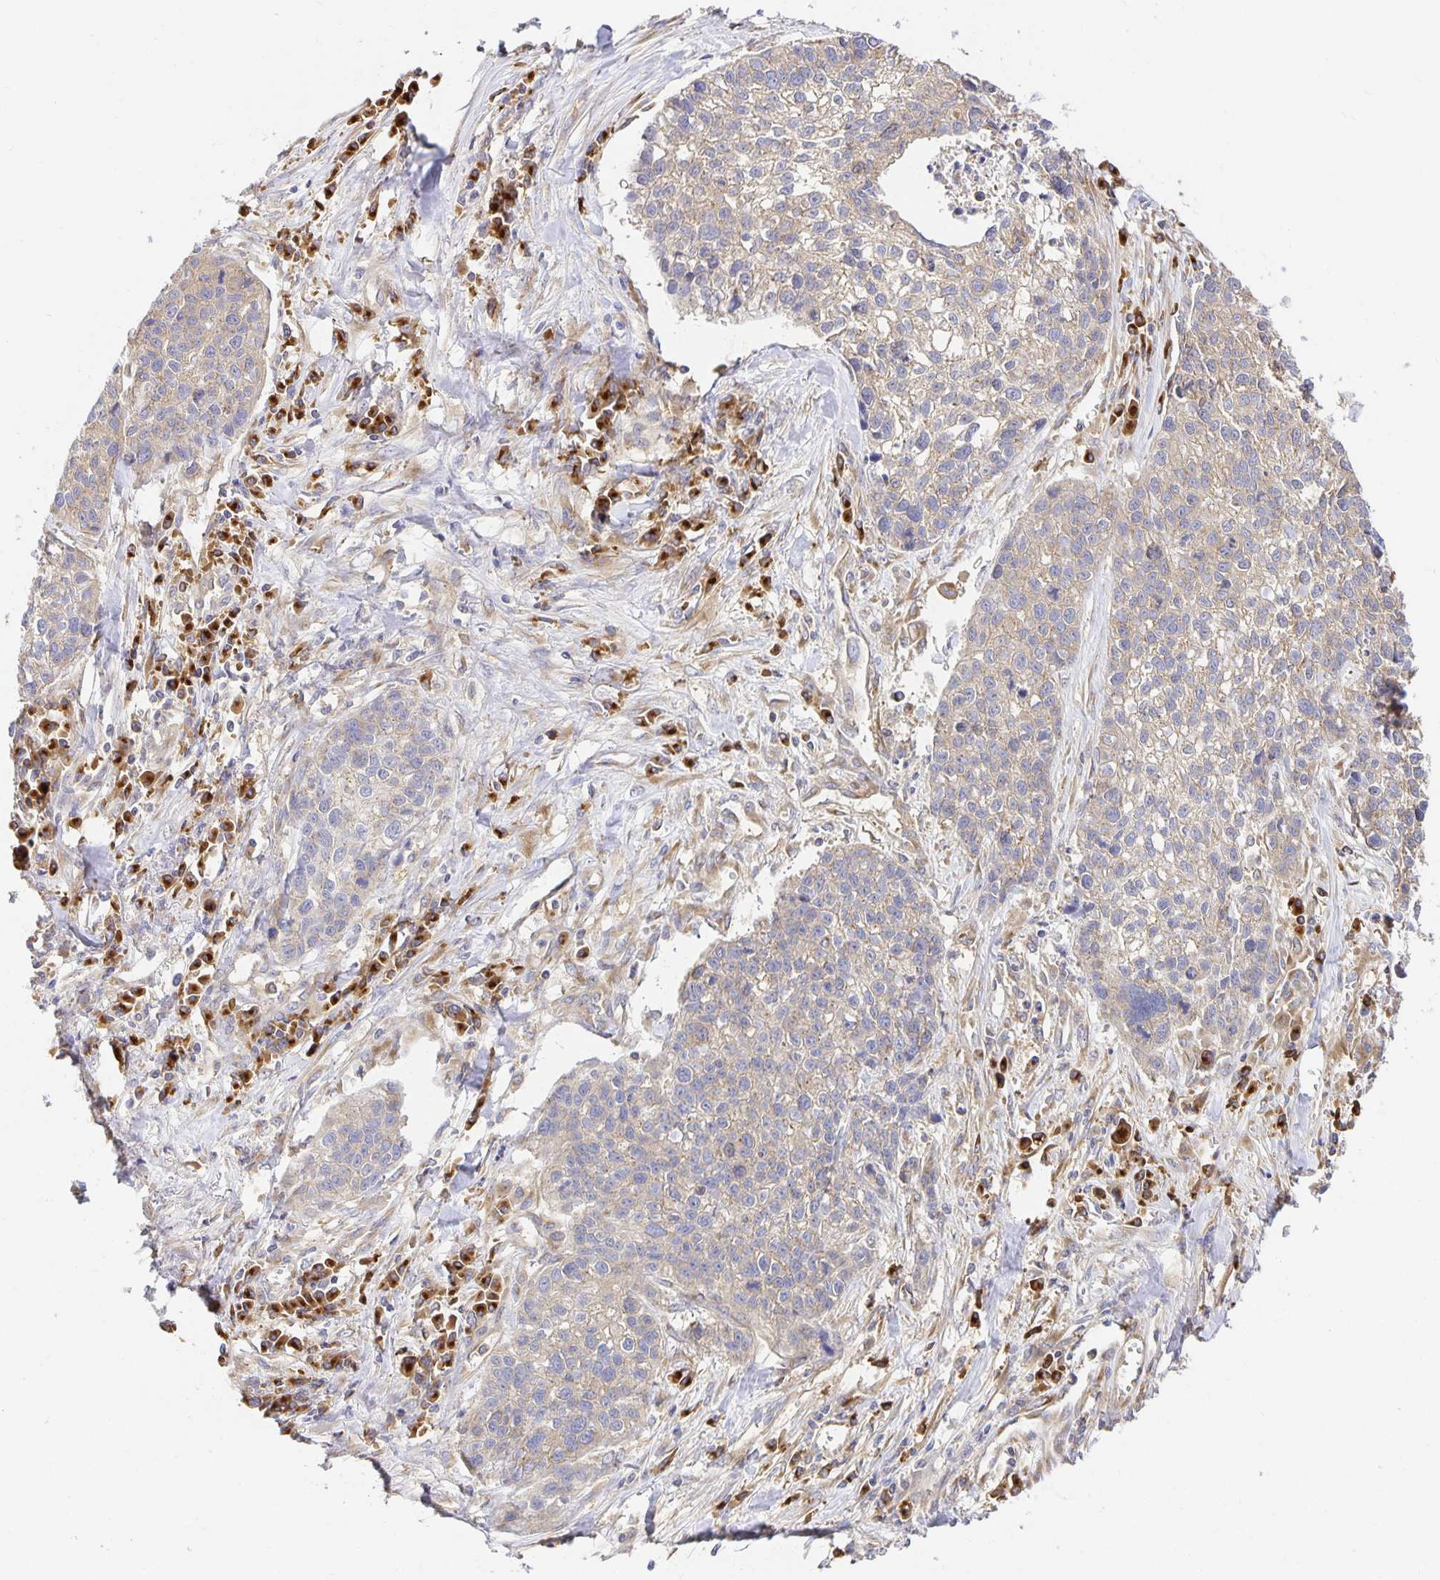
{"staining": {"intensity": "weak", "quantity": "<25%", "location": "cytoplasmic/membranous"}, "tissue": "lung cancer", "cell_type": "Tumor cells", "image_type": "cancer", "snomed": [{"axis": "morphology", "description": "Squamous cell carcinoma, NOS"}, {"axis": "topography", "description": "Lung"}], "caption": "A high-resolution micrograph shows immunohistochemistry (IHC) staining of lung cancer (squamous cell carcinoma), which demonstrates no significant expression in tumor cells. Nuclei are stained in blue.", "gene": "USO1", "patient": {"sex": "male", "age": 74}}